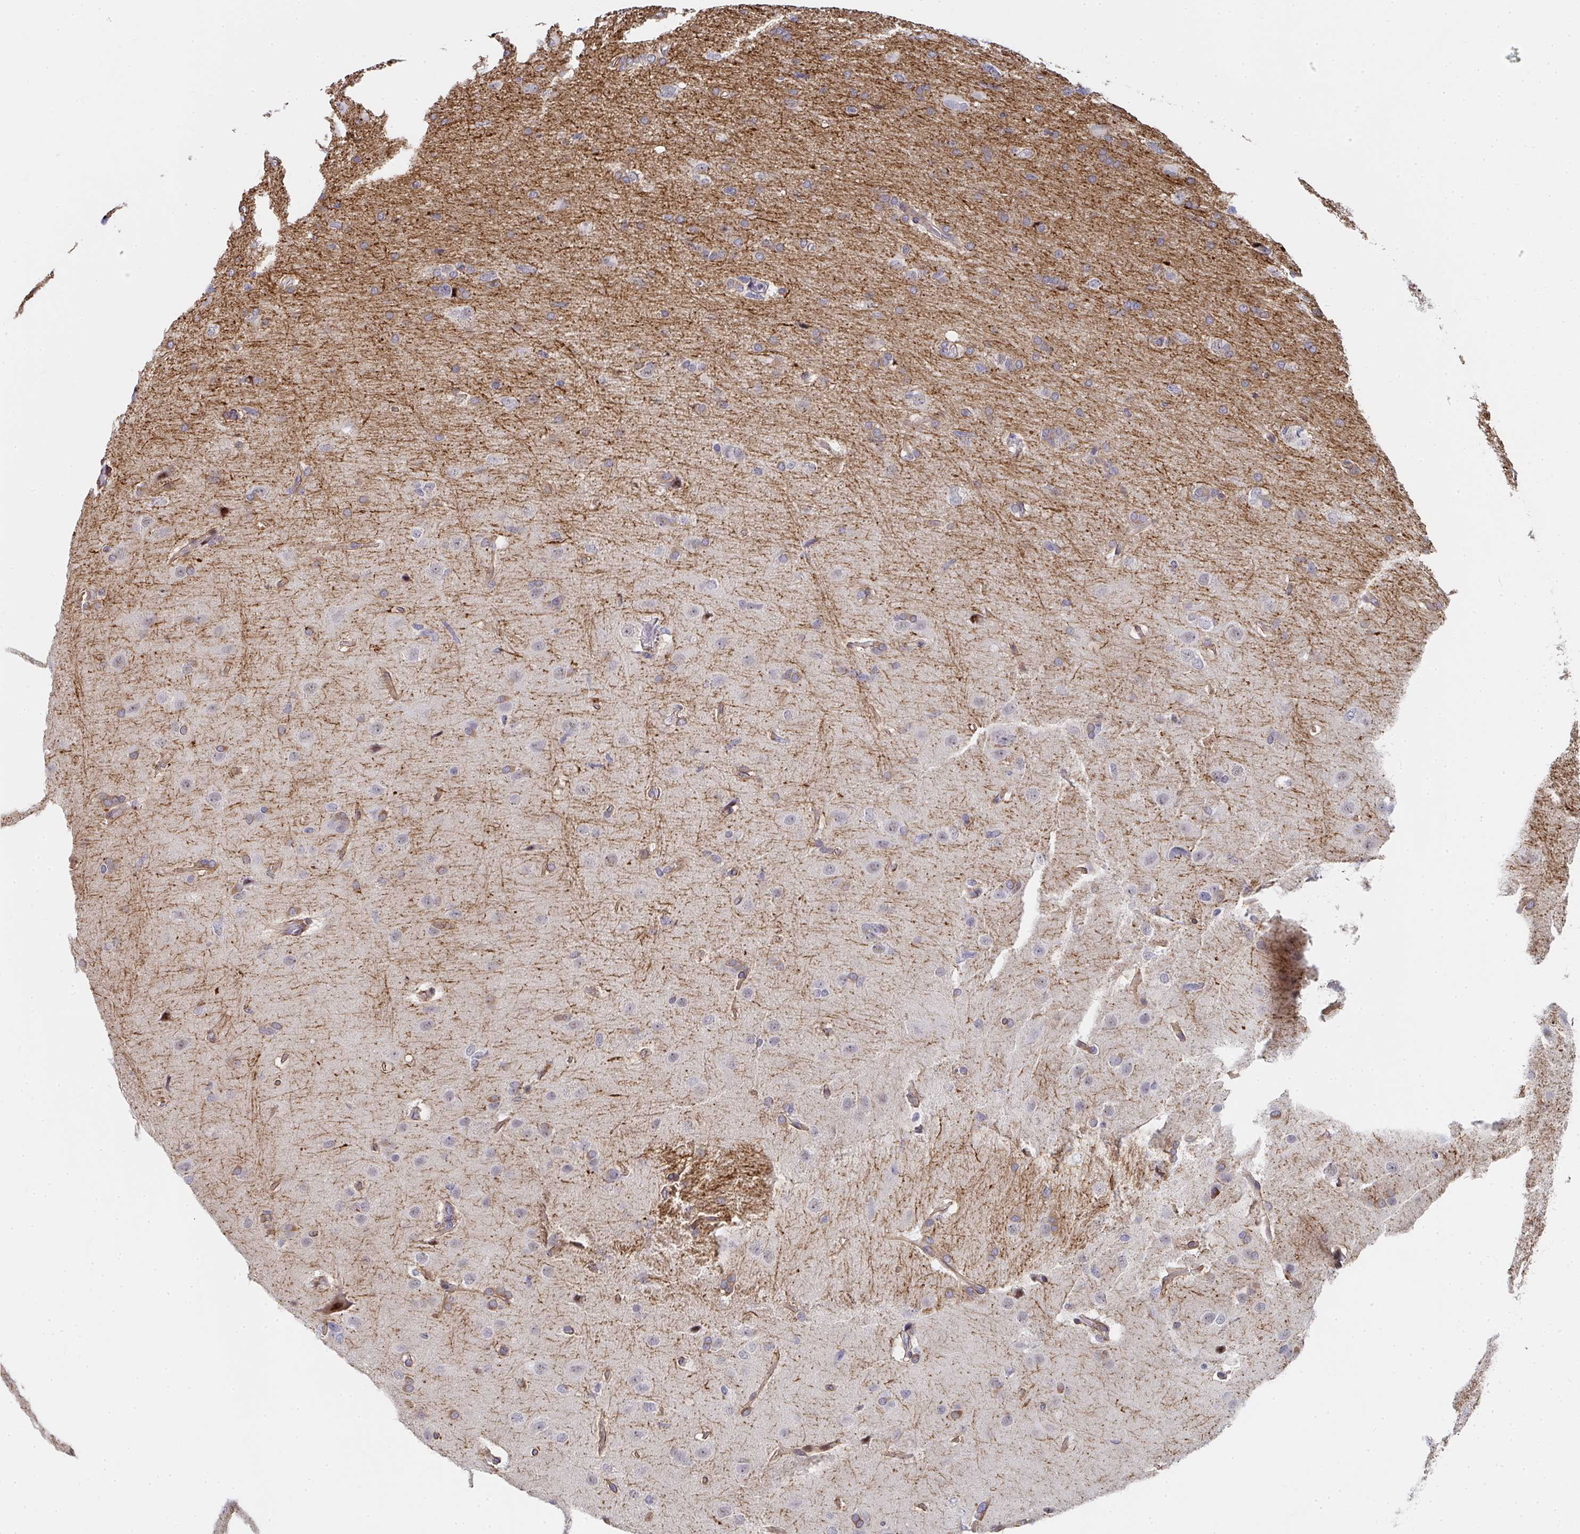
{"staining": {"intensity": "weak", "quantity": "25%-75%", "location": "cytoplasmic/membranous"}, "tissue": "glioma", "cell_type": "Tumor cells", "image_type": "cancer", "snomed": [{"axis": "morphology", "description": "Glioma, malignant, High grade"}, {"axis": "topography", "description": "Brain"}], "caption": "DAB immunohistochemical staining of human high-grade glioma (malignant) demonstrates weak cytoplasmic/membranous protein positivity in about 25%-75% of tumor cells. Nuclei are stained in blue.", "gene": "ZIC3", "patient": {"sex": "male", "age": 53}}